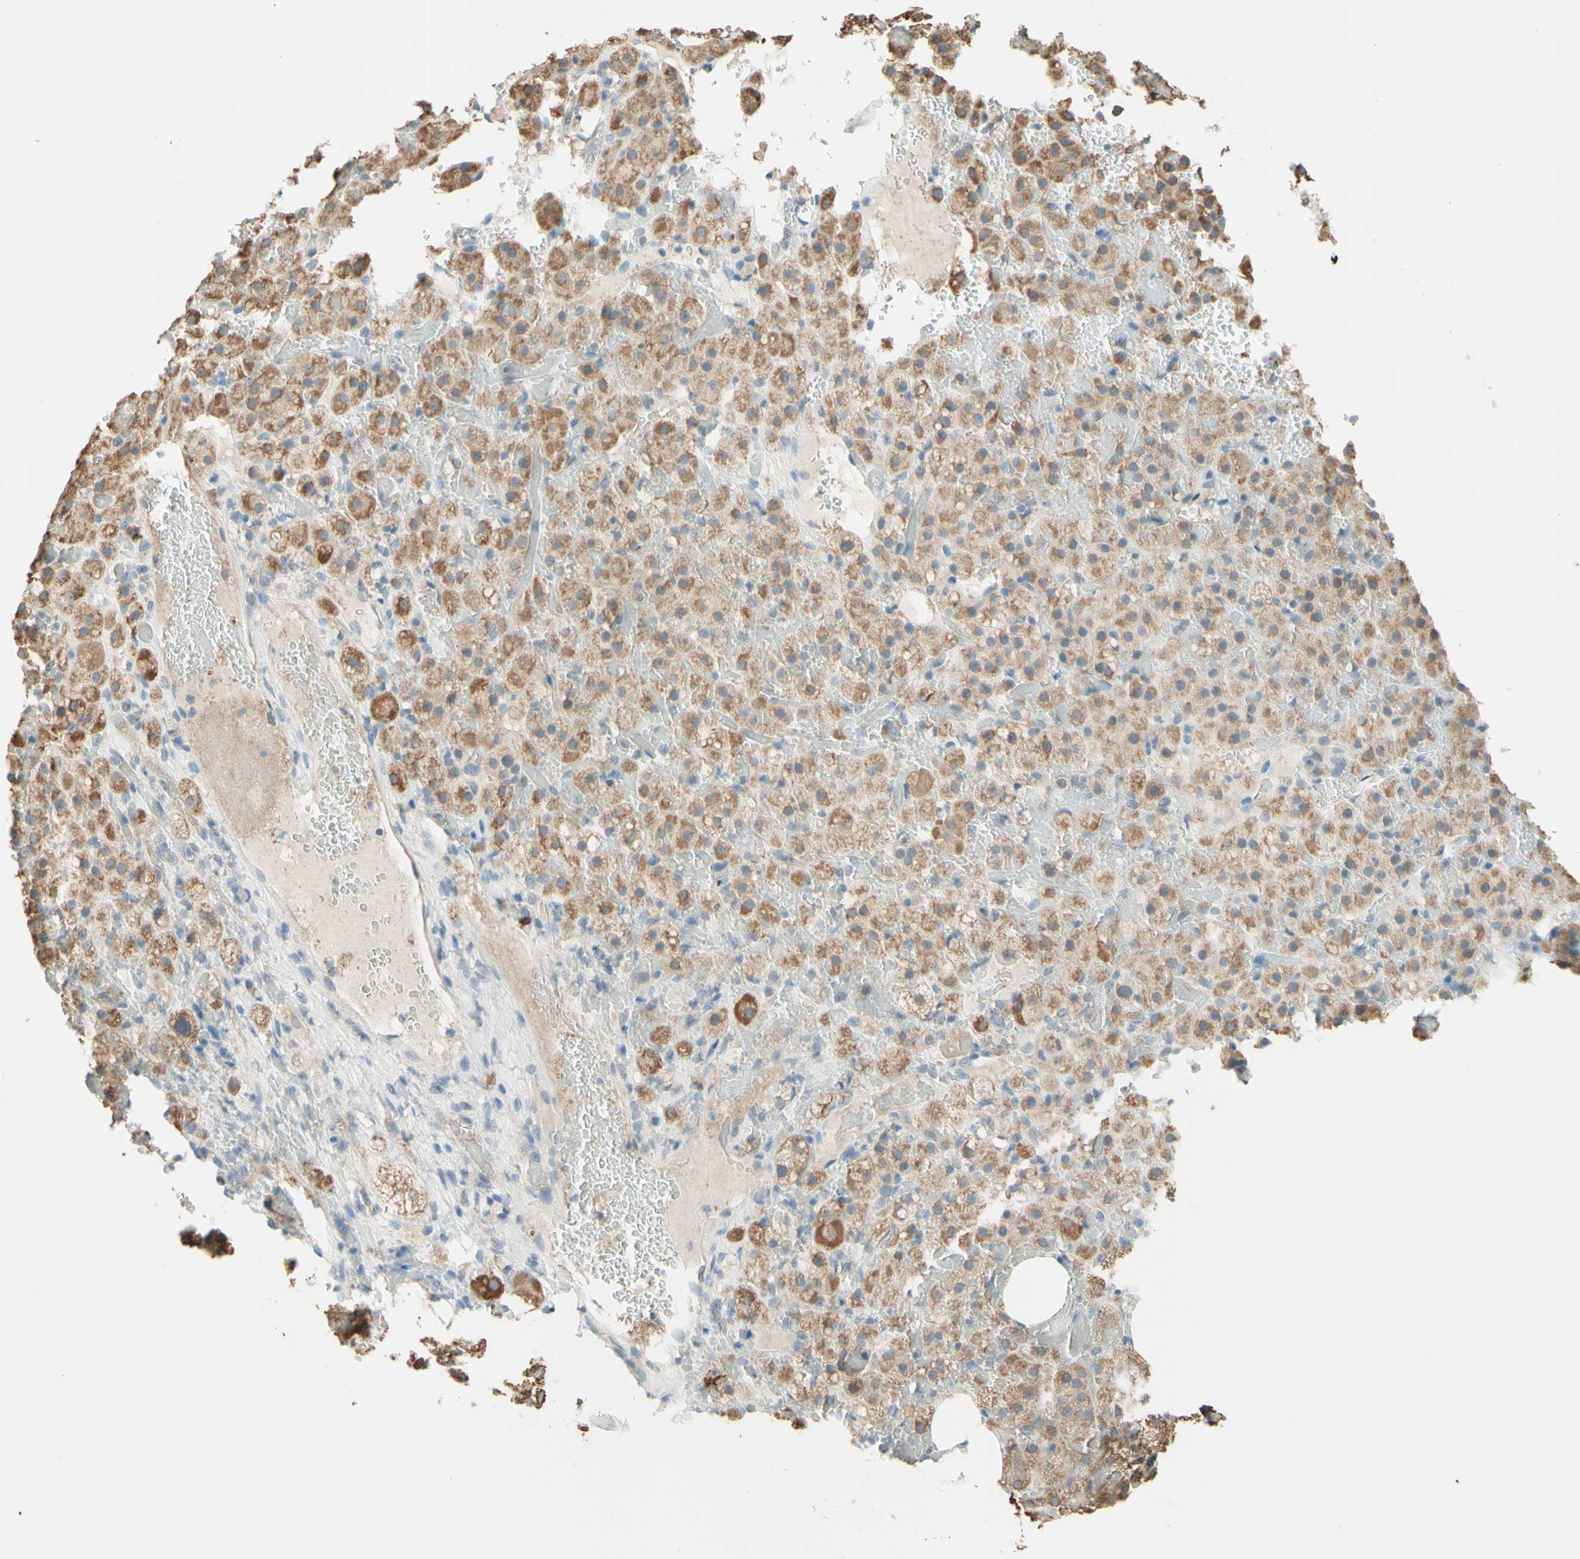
{"staining": {"intensity": "weak", "quantity": ">75%", "location": "cytoplasmic/membranous"}, "tissue": "adrenal gland", "cell_type": "Glandular cells", "image_type": "normal", "snomed": [{"axis": "morphology", "description": "Normal tissue, NOS"}, {"axis": "topography", "description": "Adrenal gland"}], "caption": "High-magnification brightfield microscopy of normal adrenal gland stained with DAB (3,3'-diaminobenzidine) (brown) and counterstained with hematoxylin (blue). glandular cells exhibit weak cytoplasmic/membranous staining is present in about>75% of cells. The staining was performed using DAB (3,3'-diaminobenzidine) to visualize the protein expression in brown, while the nuclei were stained in blue with hematoxylin (Magnification: 20x).", "gene": "JPH1", "patient": {"sex": "female", "age": 59}}